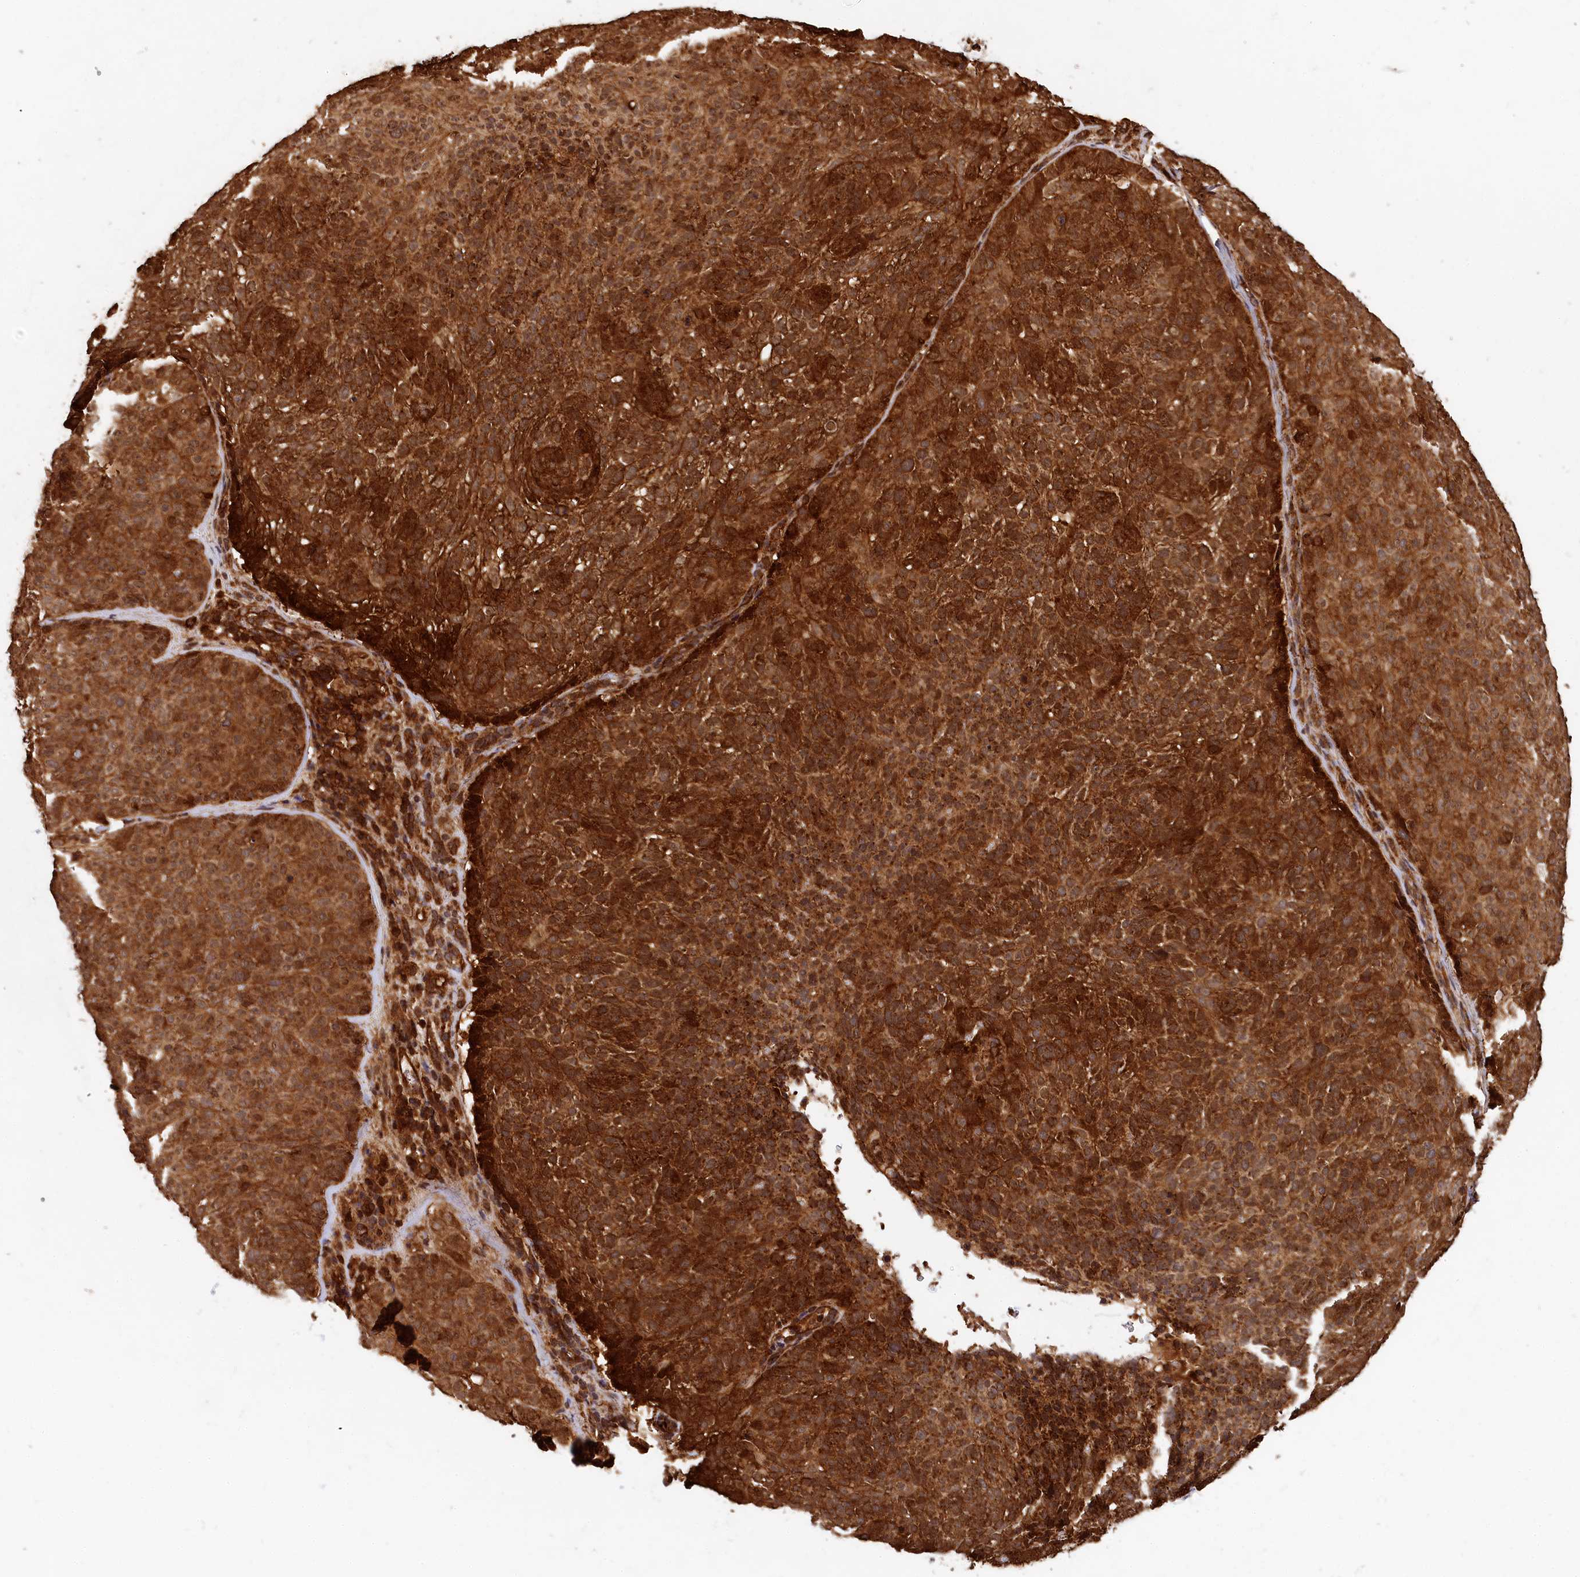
{"staining": {"intensity": "strong", "quantity": ">75%", "location": "cytoplasmic/membranous"}, "tissue": "skin cancer", "cell_type": "Tumor cells", "image_type": "cancer", "snomed": [{"axis": "morphology", "description": "Basal cell carcinoma"}, {"axis": "topography", "description": "Skin"}], "caption": "A brown stain shows strong cytoplasmic/membranous staining of a protein in human skin cancer tumor cells.", "gene": "STUB1", "patient": {"sex": "male", "age": 85}}